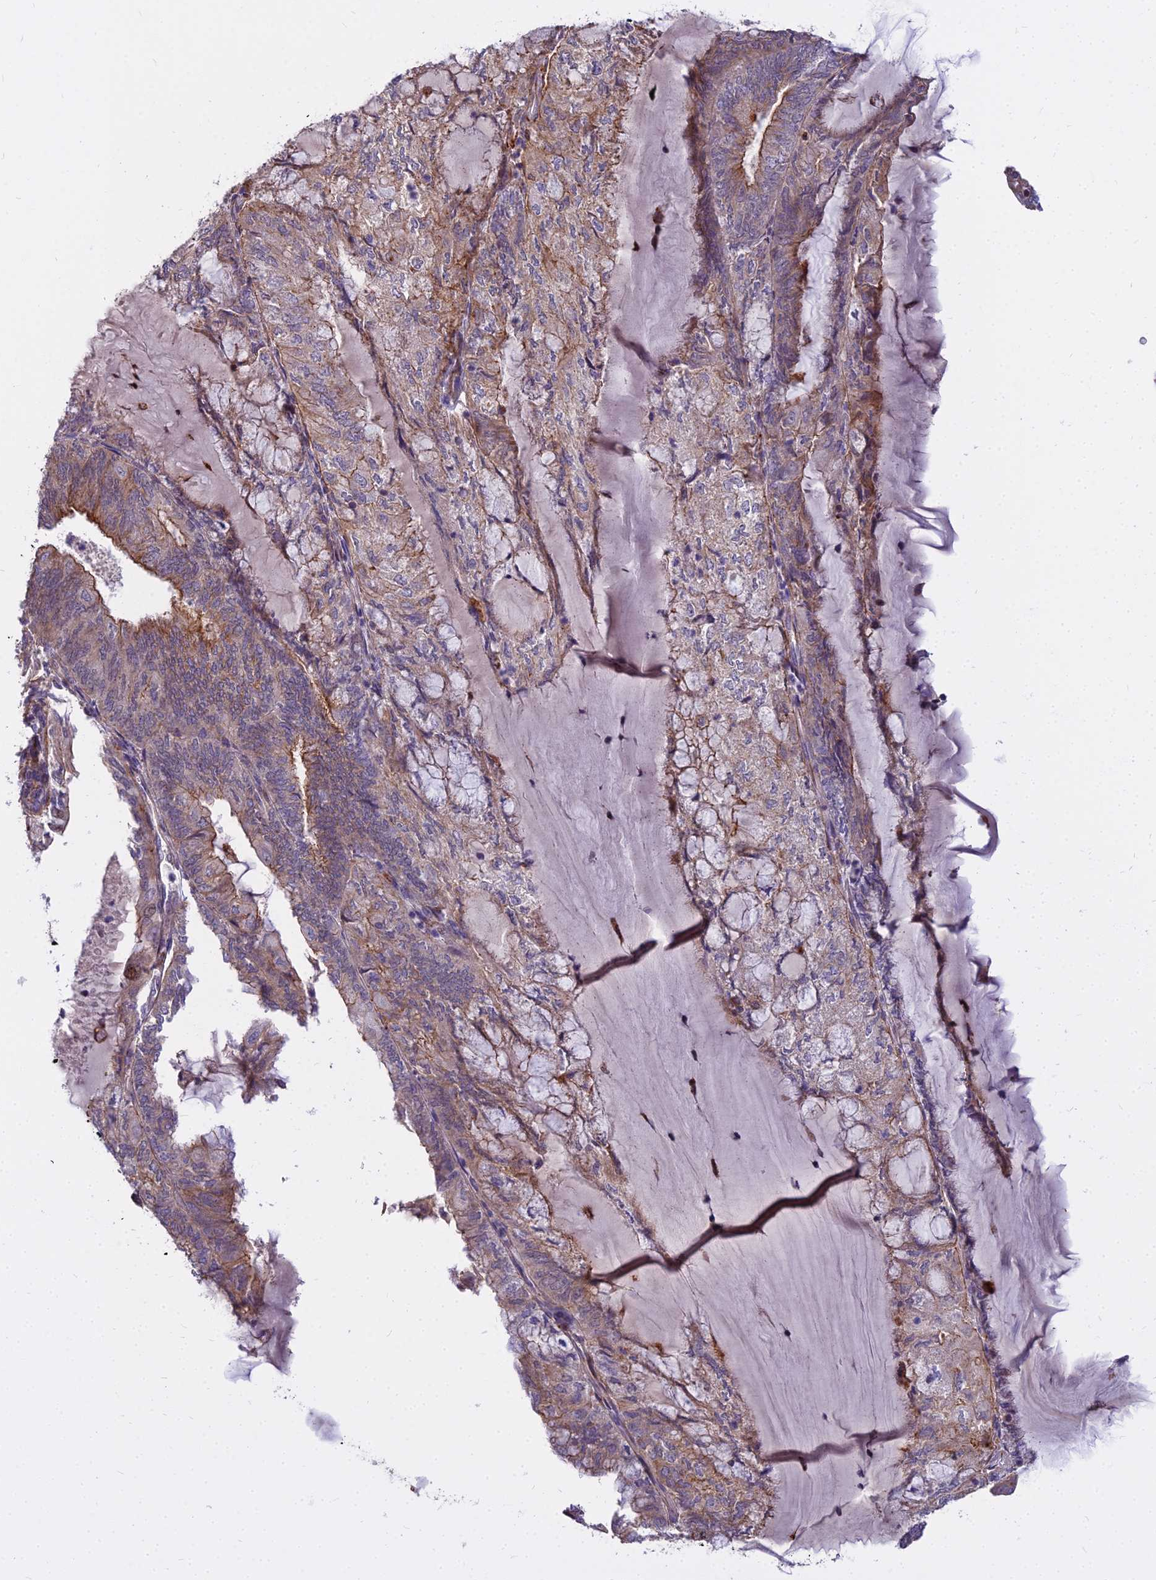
{"staining": {"intensity": "moderate", "quantity": "25%-75%", "location": "cytoplasmic/membranous"}, "tissue": "endometrial cancer", "cell_type": "Tumor cells", "image_type": "cancer", "snomed": [{"axis": "morphology", "description": "Adenocarcinoma, NOS"}, {"axis": "topography", "description": "Endometrium"}], "caption": "A photomicrograph showing moderate cytoplasmic/membranous positivity in approximately 25%-75% of tumor cells in endometrial cancer (adenocarcinoma), as visualized by brown immunohistochemical staining.", "gene": "GLYATL3", "patient": {"sex": "female", "age": 81}}